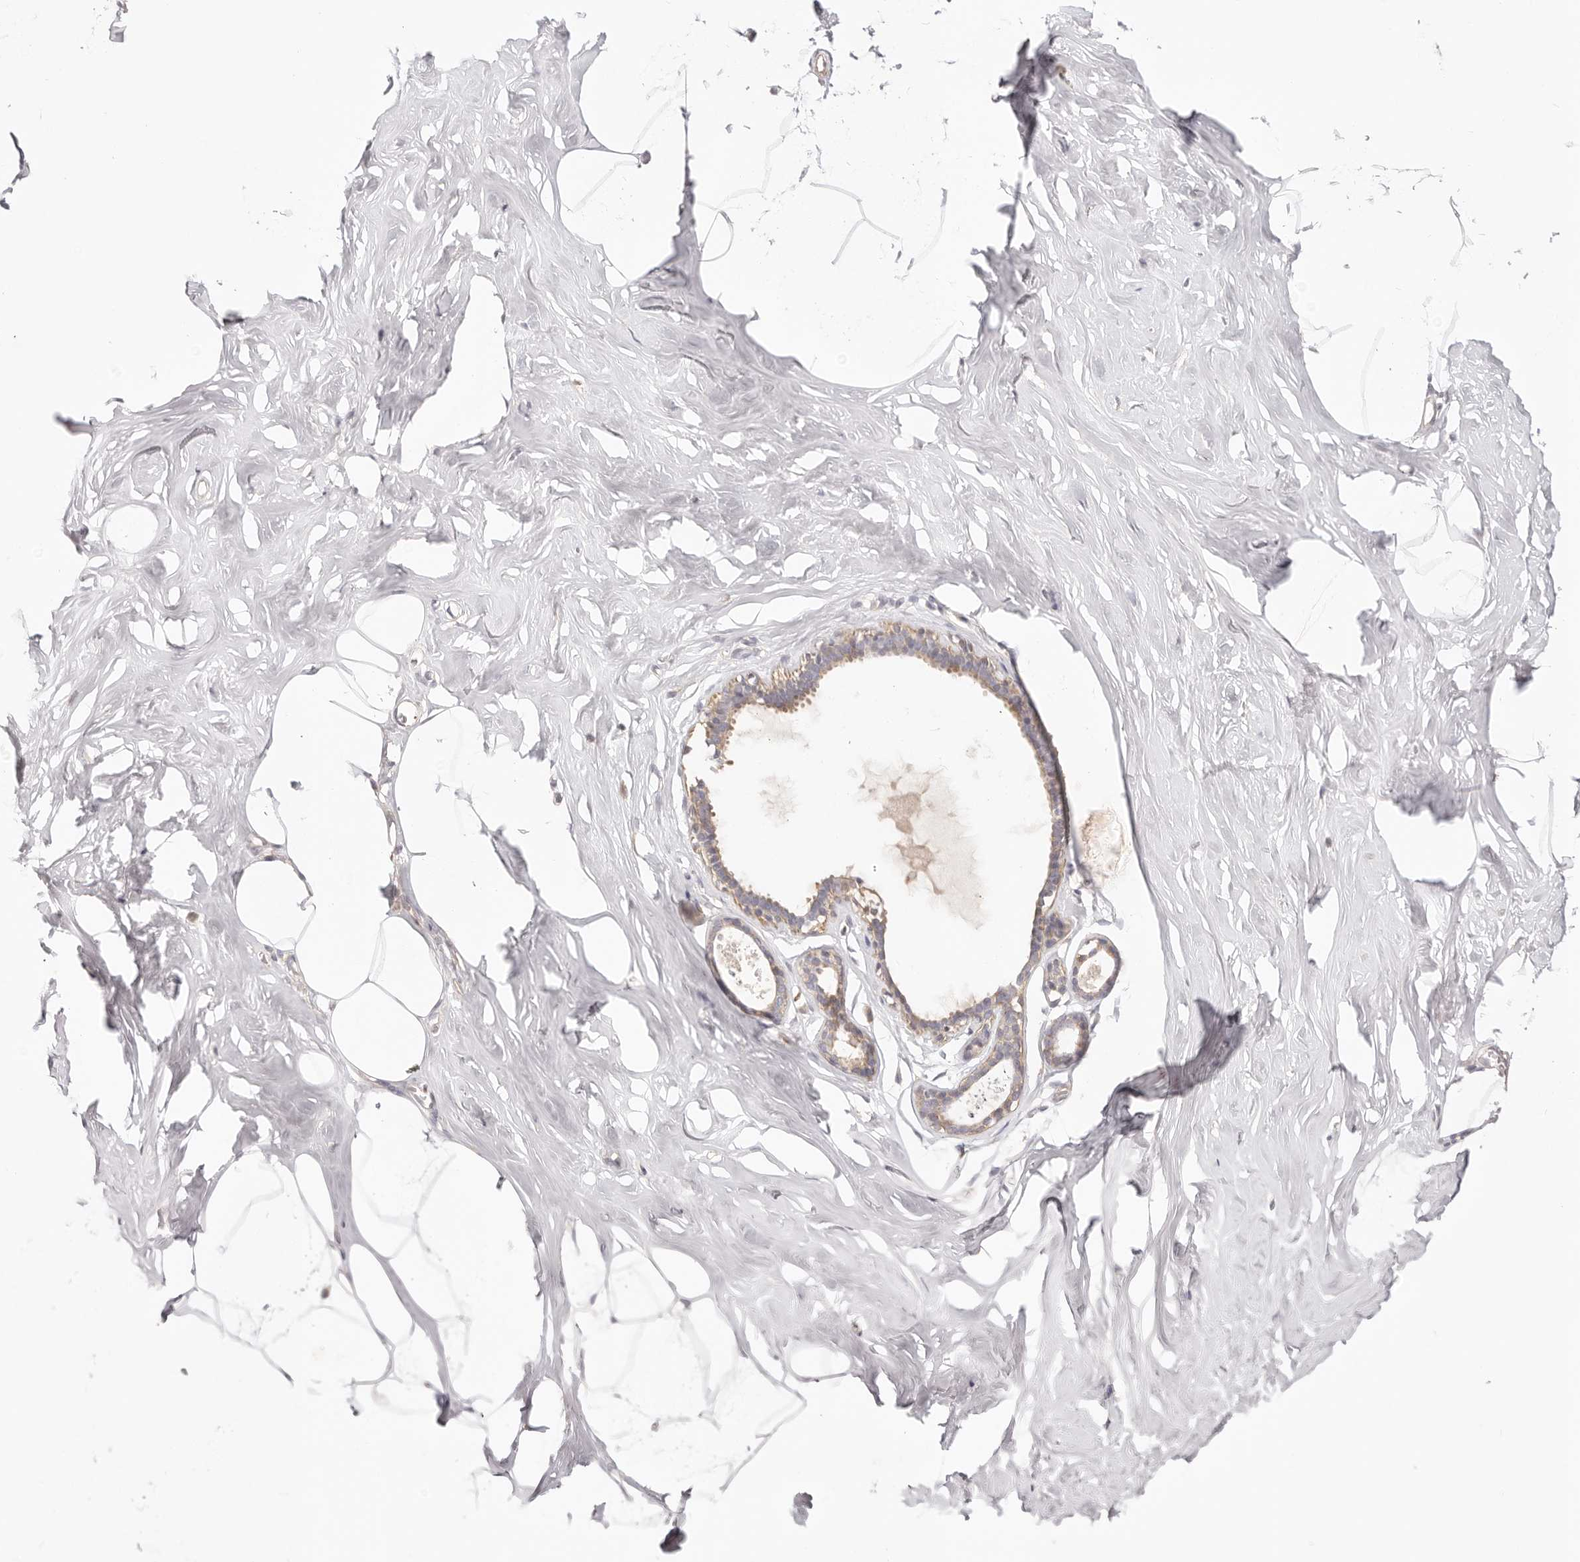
{"staining": {"intensity": "negative", "quantity": "none", "location": "none"}, "tissue": "adipose tissue", "cell_type": "Adipocytes", "image_type": "normal", "snomed": [{"axis": "morphology", "description": "Normal tissue, NOS"}, {"axis": "morphology", "description": "Fibrosis, NOS"}, {"axis": "topography", "description": "Breast"}, {"axis": "topography", "description": "Adipose tissue"}], "caption": "Immunohistochemical staining of normal human adipose tissue demonstrates no significant expression in adipocytes.", "gene": "KCMF1", "patient": {"sex": "female", "age": 39}}